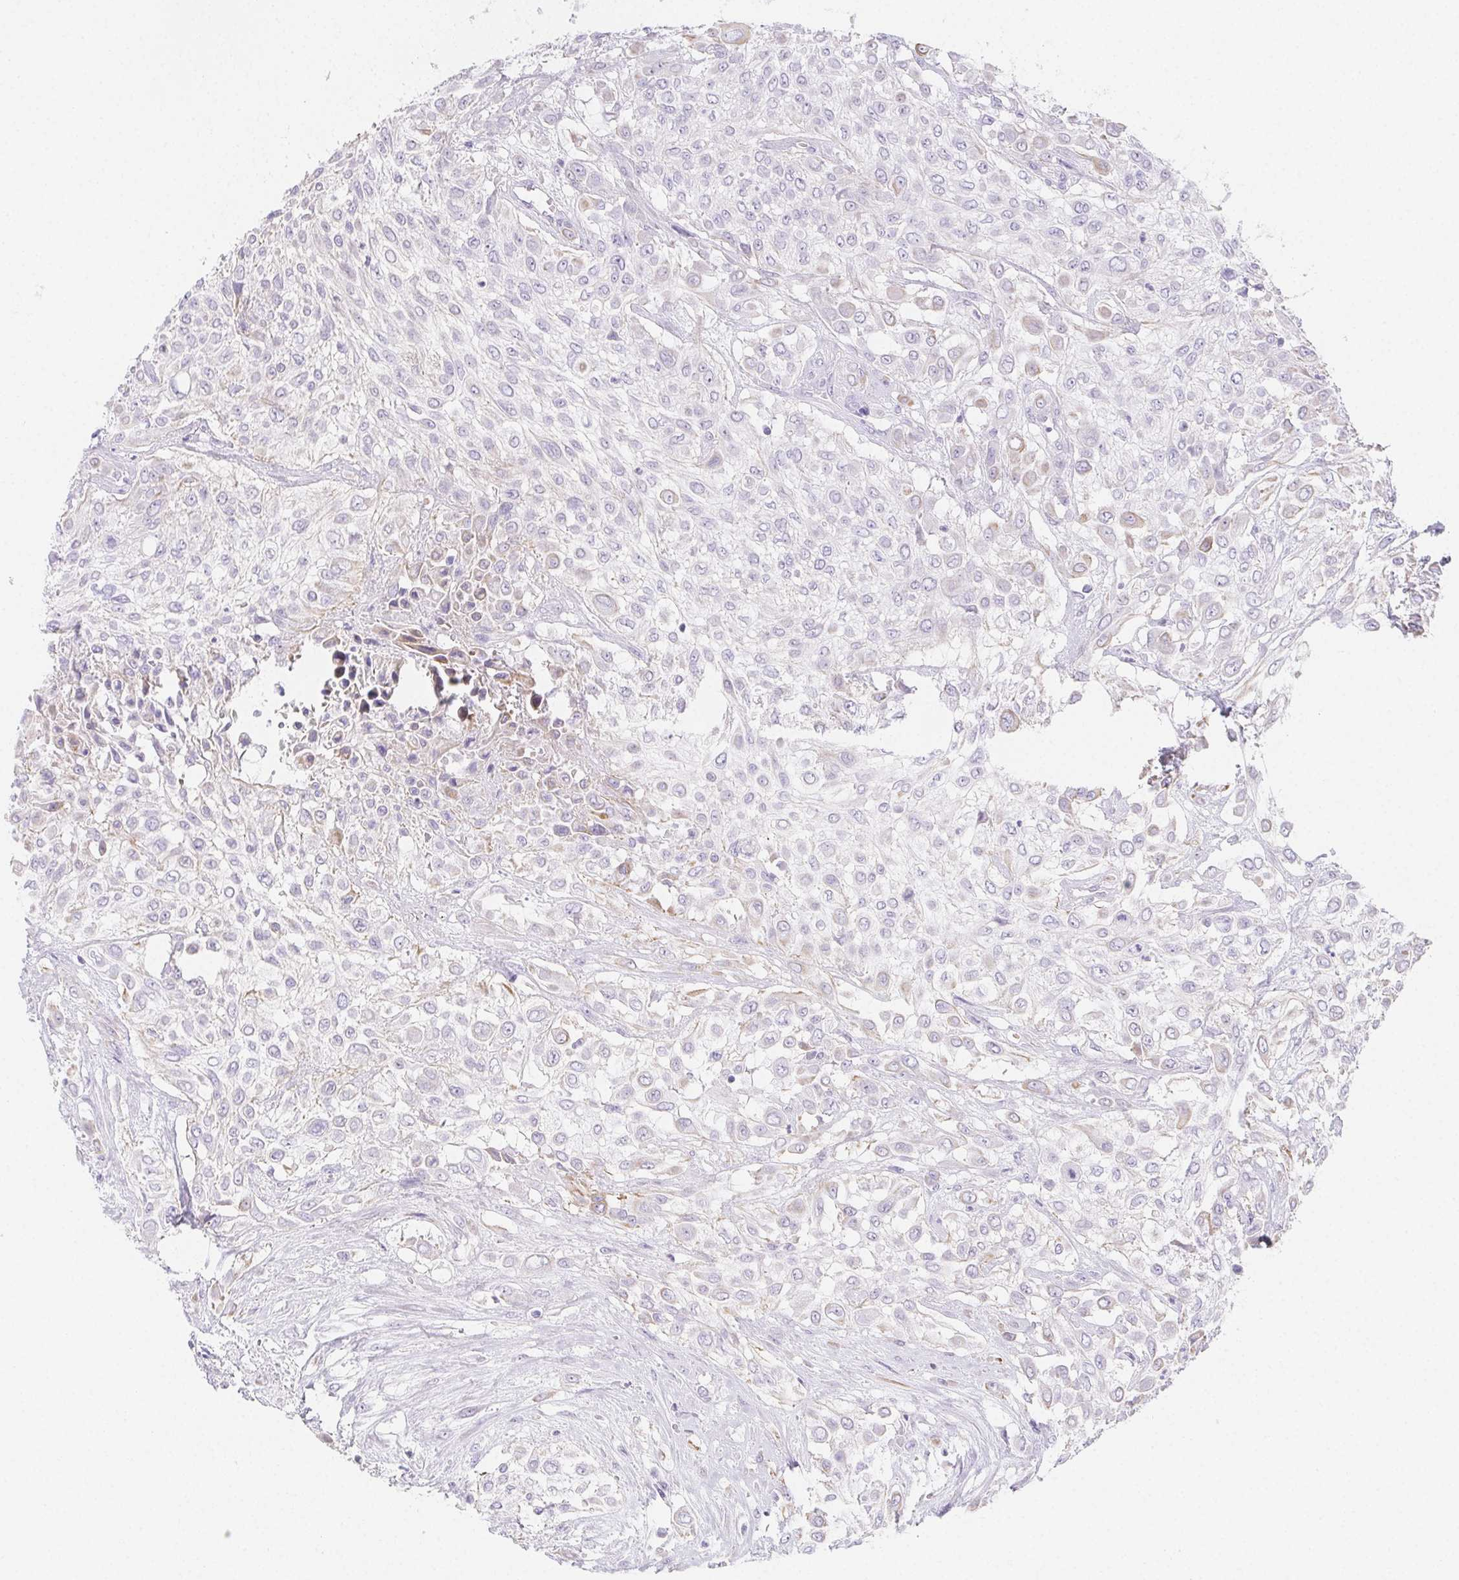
{"staining": {"intensity": "weak", "quantity": "<25%", "location": "cytoplasmic/membranous"}, "tissue": "urothelial cancer", "cell_type": "Tumor cells", "image_type": "cancer", "snomed": [{"axis": "morphology", "description": "Urothelial carcinoma, High grade"}, {"axis": "topography", "description": "Urinary bladder"}], "caption": "IHC histopathology image of human urothelial cancer stained for a protein (brown), which exhibits no positivity in tumor cells.", "gene": "ZBBX", "patient": {"sex": "male", "age": 57}}